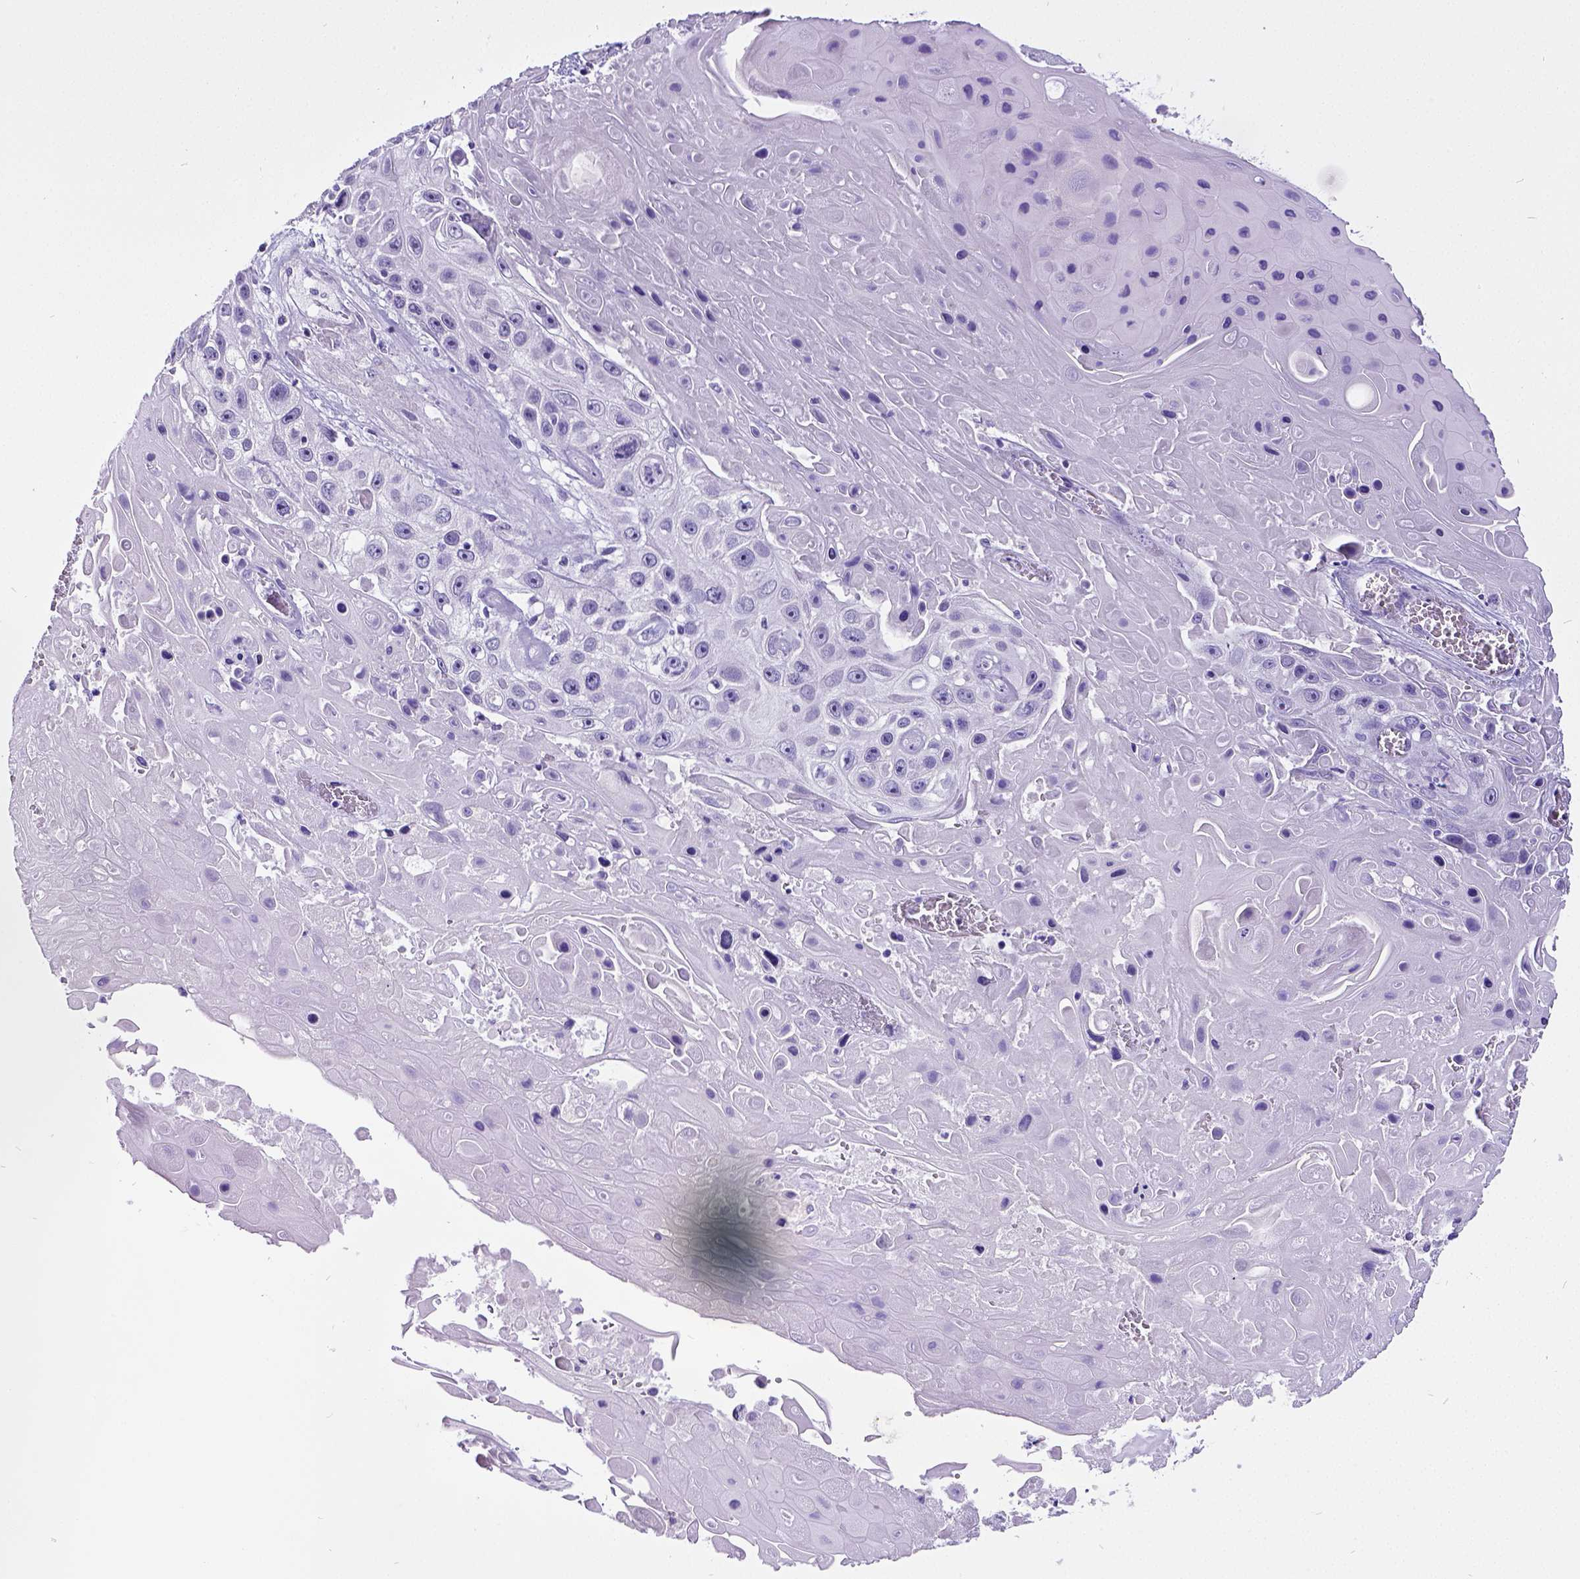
{"staining": {"intensity": "negative", "quantity": "none", "location": "none"}, "tissue": "skin cancer", "cell_type": "Tumor cells", "image_type": "cancer", "snomed": [{"axis": "morphology", "description": "Squamous cell carcinoma, NOS"}, {"axis": "topography", "description": "Skin"}], "caption": "Immunohistochemical staining of skin cancer demonstrates no significant expression in tumor cells. The staining was performed using DAB to visualize the protein expression in brown, while the nuclei were stained in blue with hematoxylin (Magnification: 20x).", "gene": "SATB2", "patient": {"sex": "male", "age": 82}}